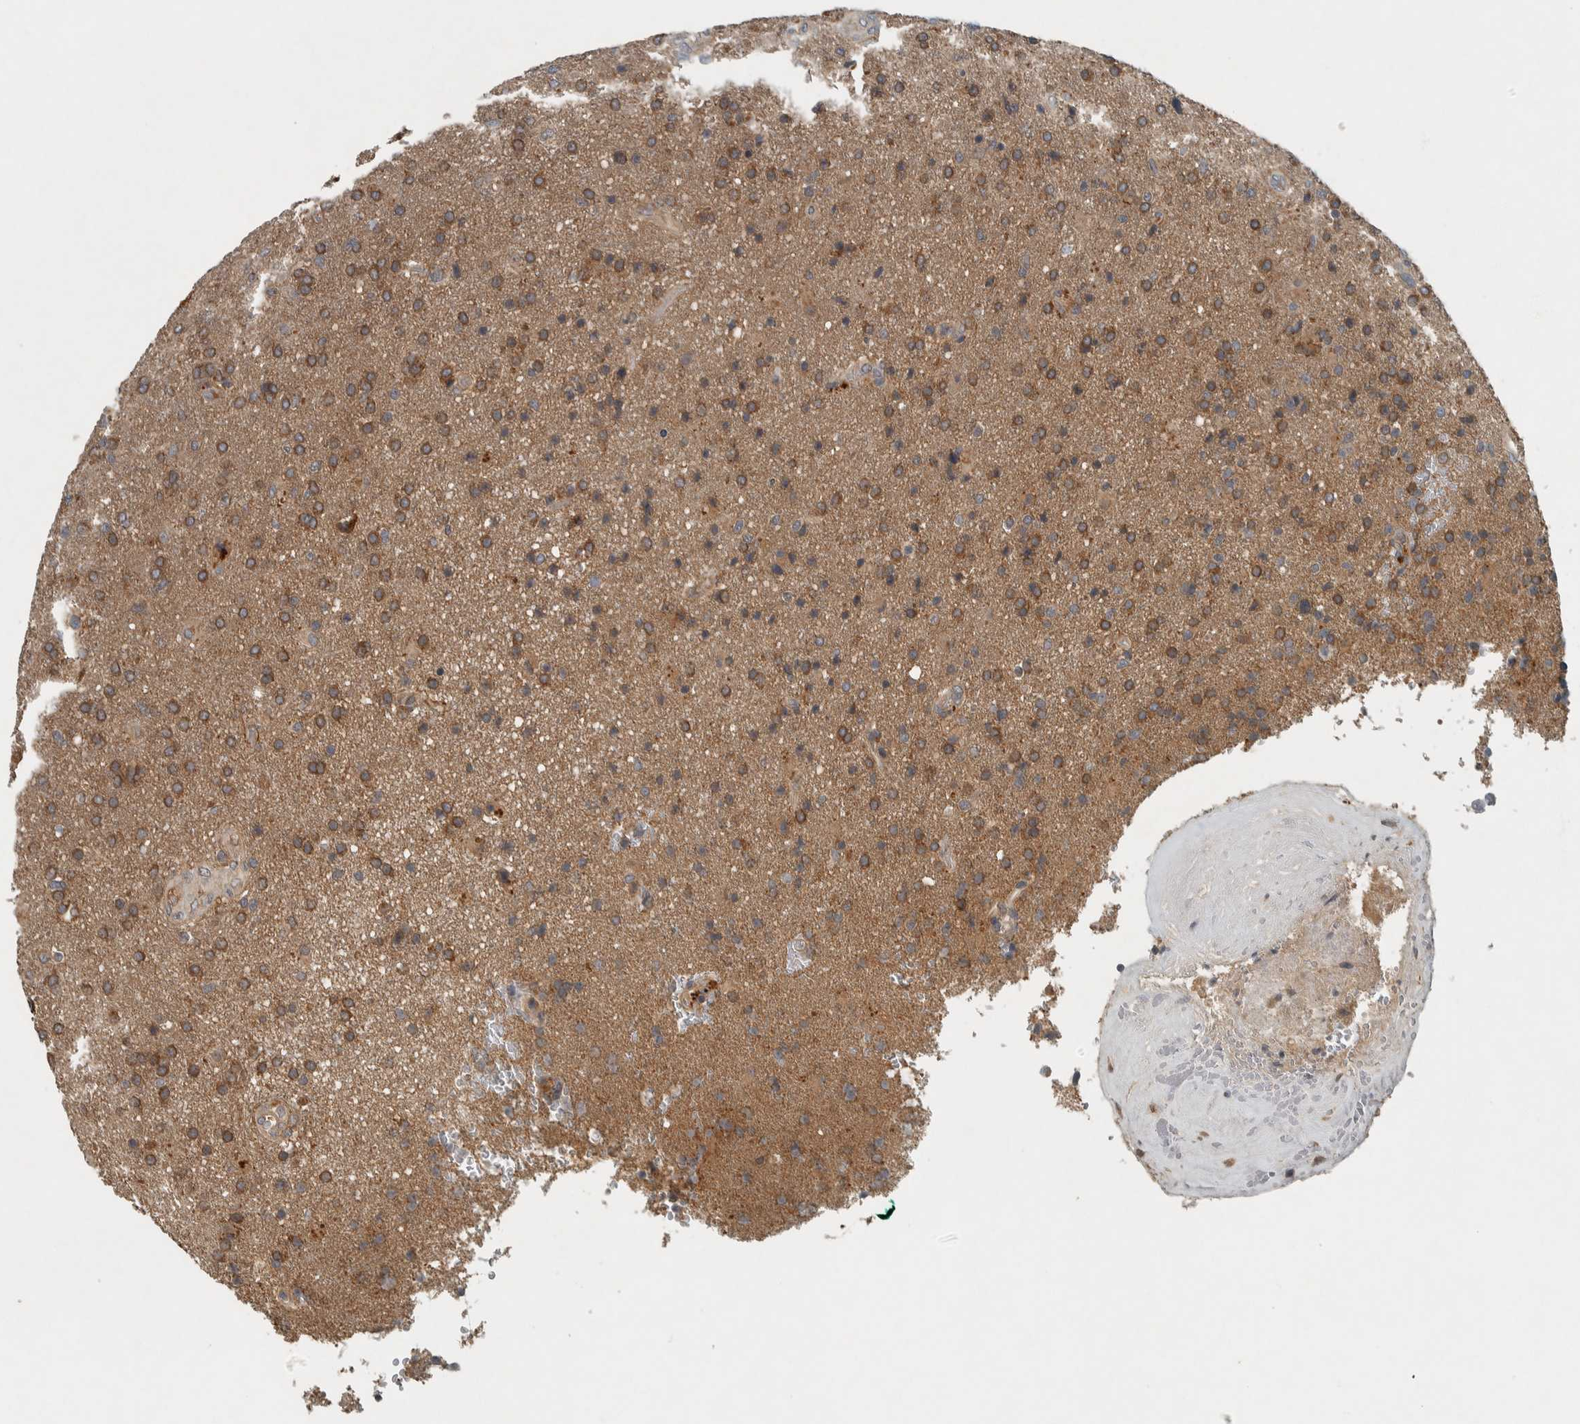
{"staining": {"intensity": "strong", "quantity": "25%-75%", "location": "cytoplasmic/membranous"}, "tissue": "glioma", "cell_type": "Tumor cells", "image_type": "cancer", "snomed": [{"axis": "morphology", "description": "Glioma, malignant, High grade"}, {"axis": "topography", "description": "Brain"}], "caption": "Immunohistochemistry (IHC) staining of glioma, which shows high levels of strong cytoplasmic/membranous positivity in approximately 25%-75% of tumor cells indicating strong cytoplasmic/membranous protein positivity. The staining was performed using DAB (3,3'-diaminobenzidine) (brown) for protein detection and nuclei were counterstained in hematoxylin (blue).", "gene": "CLCN2", "patient": {"sex": "male", "age": 72}}